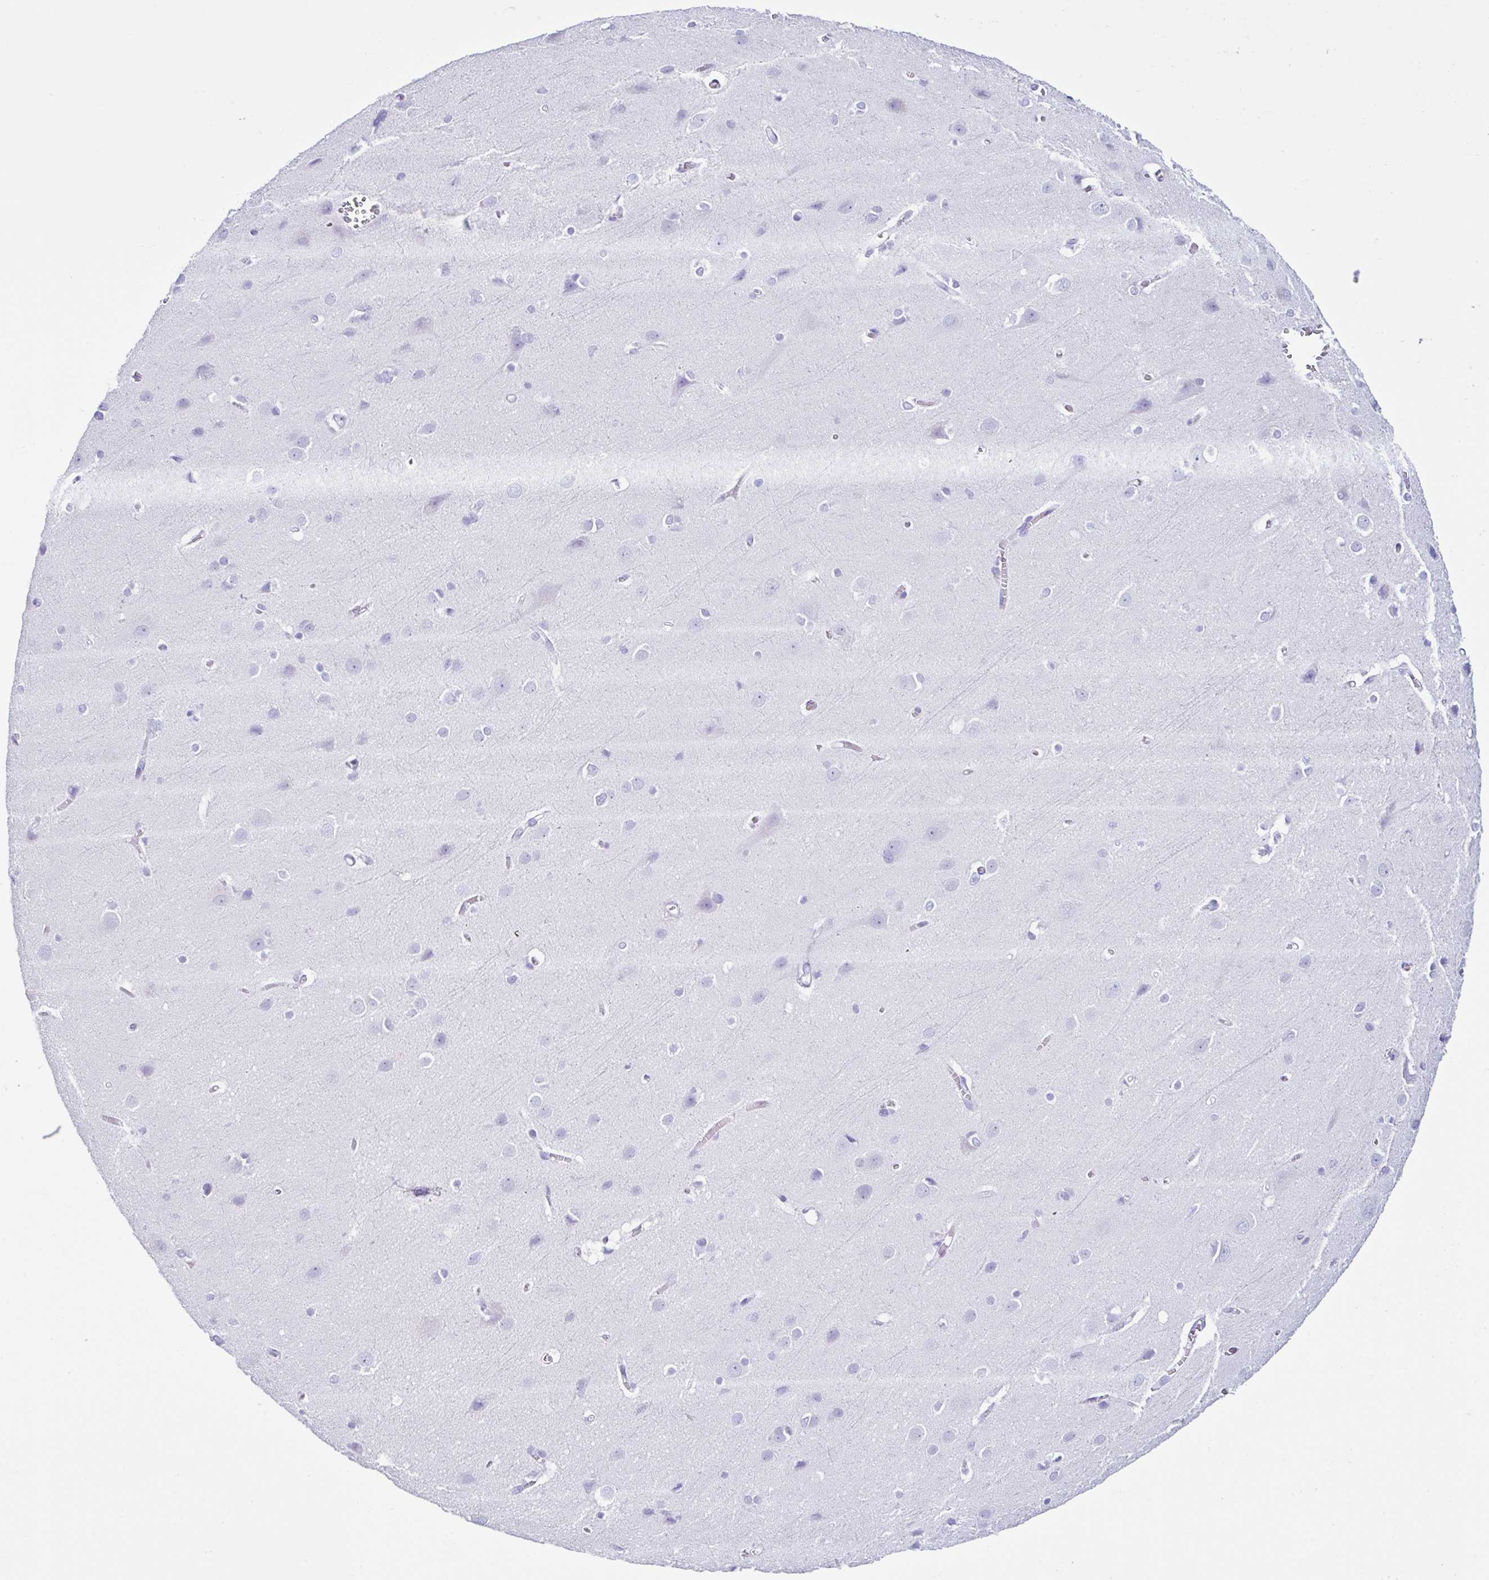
{"staining": {"intensity": "negative", "quantity": "none", "location": "none"}, "tissue": "cerebral cortex", "cell_type": "Endothelial cells", "image_type": "normal", "snomed": [{"axis": "morphology", "description": "Normal tissue, NOS"}, {"axis": "topography", "description": "Cerebral cortex"}], "caption": "IHC photomicrograph of benign human cerebral cortex stained for a protein (brown), which displays no expression in endothelial cells. (DAB (3,3'-diaminobenzidine) immunohistochemistry visualized using brightfield microscopy, high magnification).", "gene": "PIGF", "patient": {"sex": "male", "age": 37}}